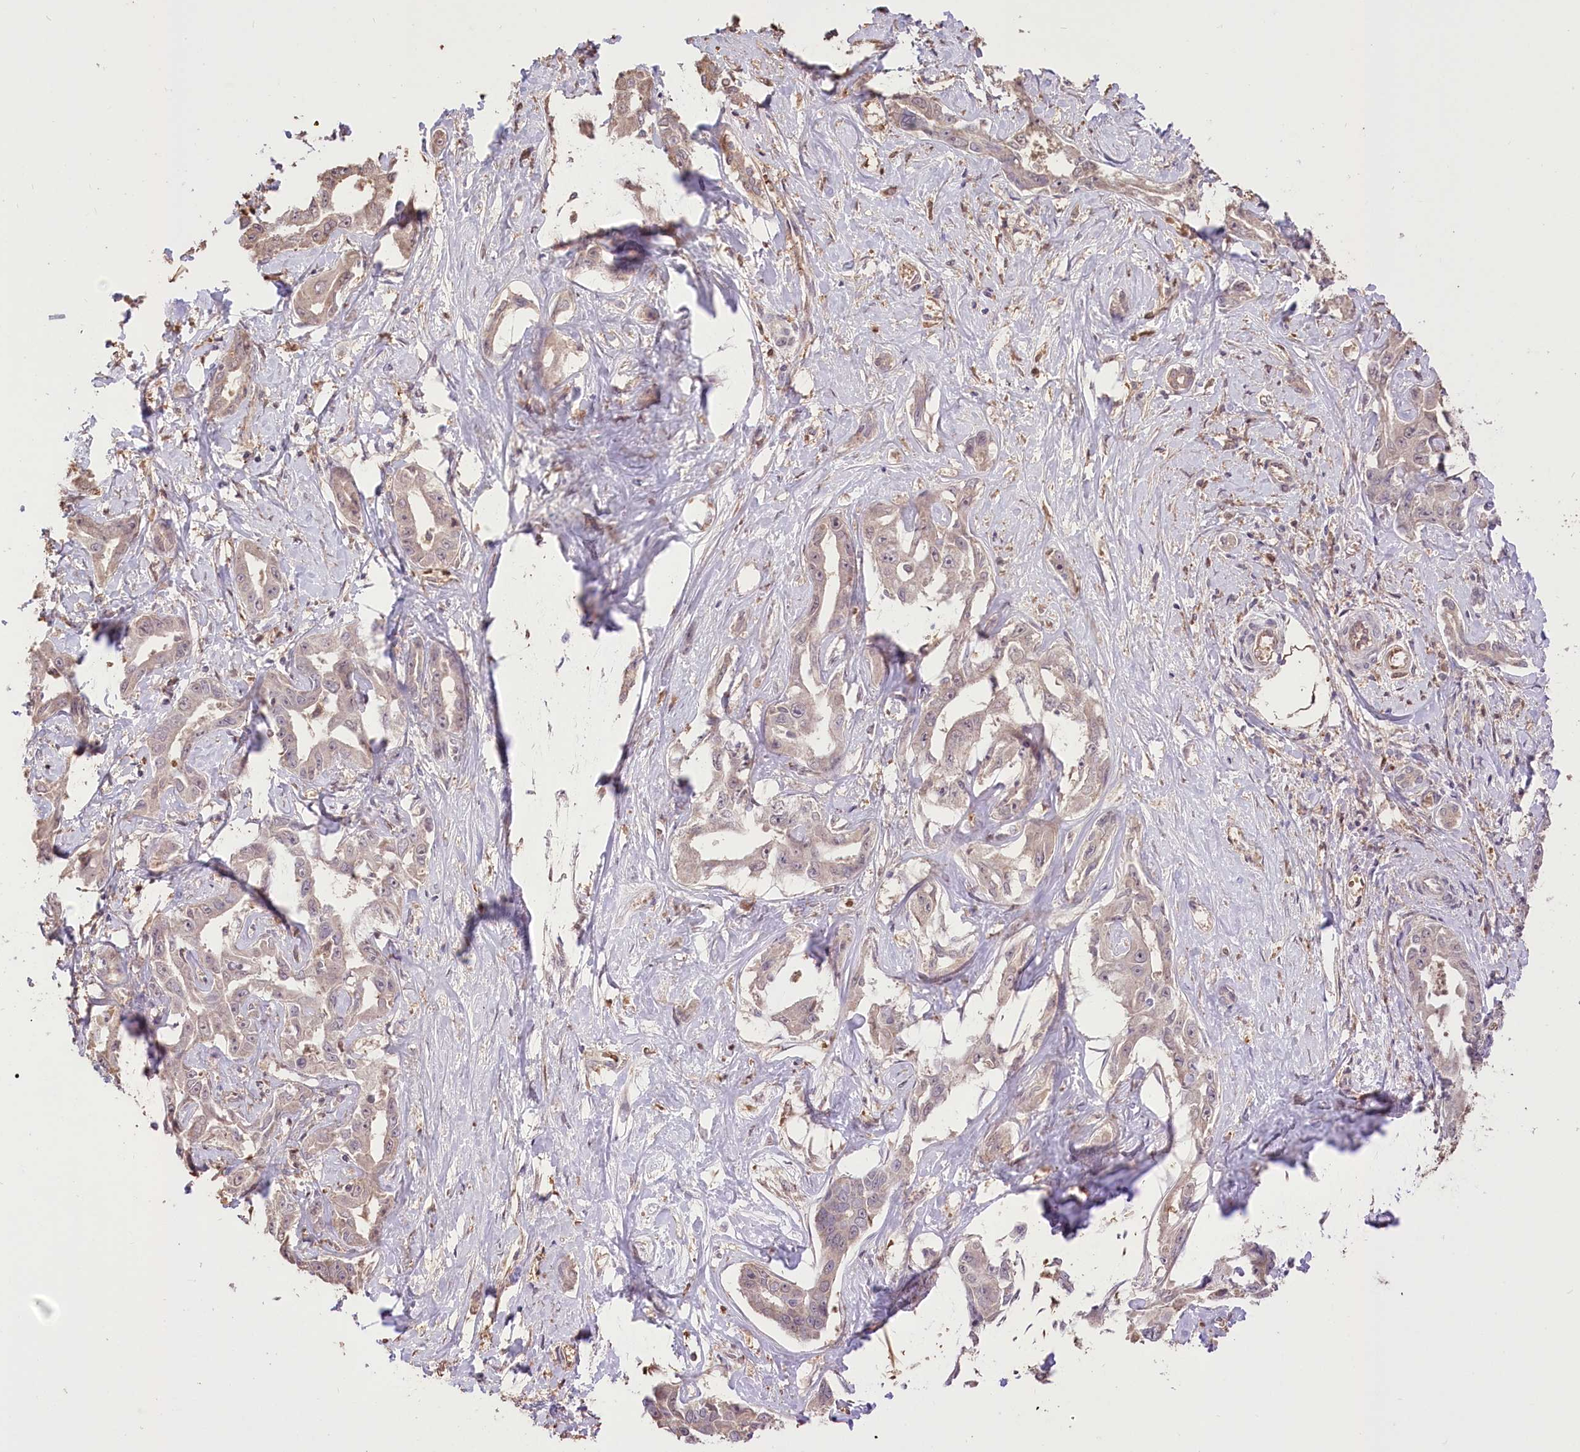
{"staining": {"intensity": "negative", "quantity": "none", "location": "none"}, "tissue": "liver cancer", "cell_type": "Tumor cells", "image_type": "cancer", "snomed": [{"axis": "morphology", "description": "Cholangiocarcinoma"}, {"axis": "topography", "description": "Liver"}], "caption": "IHC image of neoplastic tissue: cholangiocarcinoma (liver) stained with DAB reveals no significant protein staining in tumor cells.", "gene": "R3HDM2", "patient": {"sex": "male", "age": 59}}